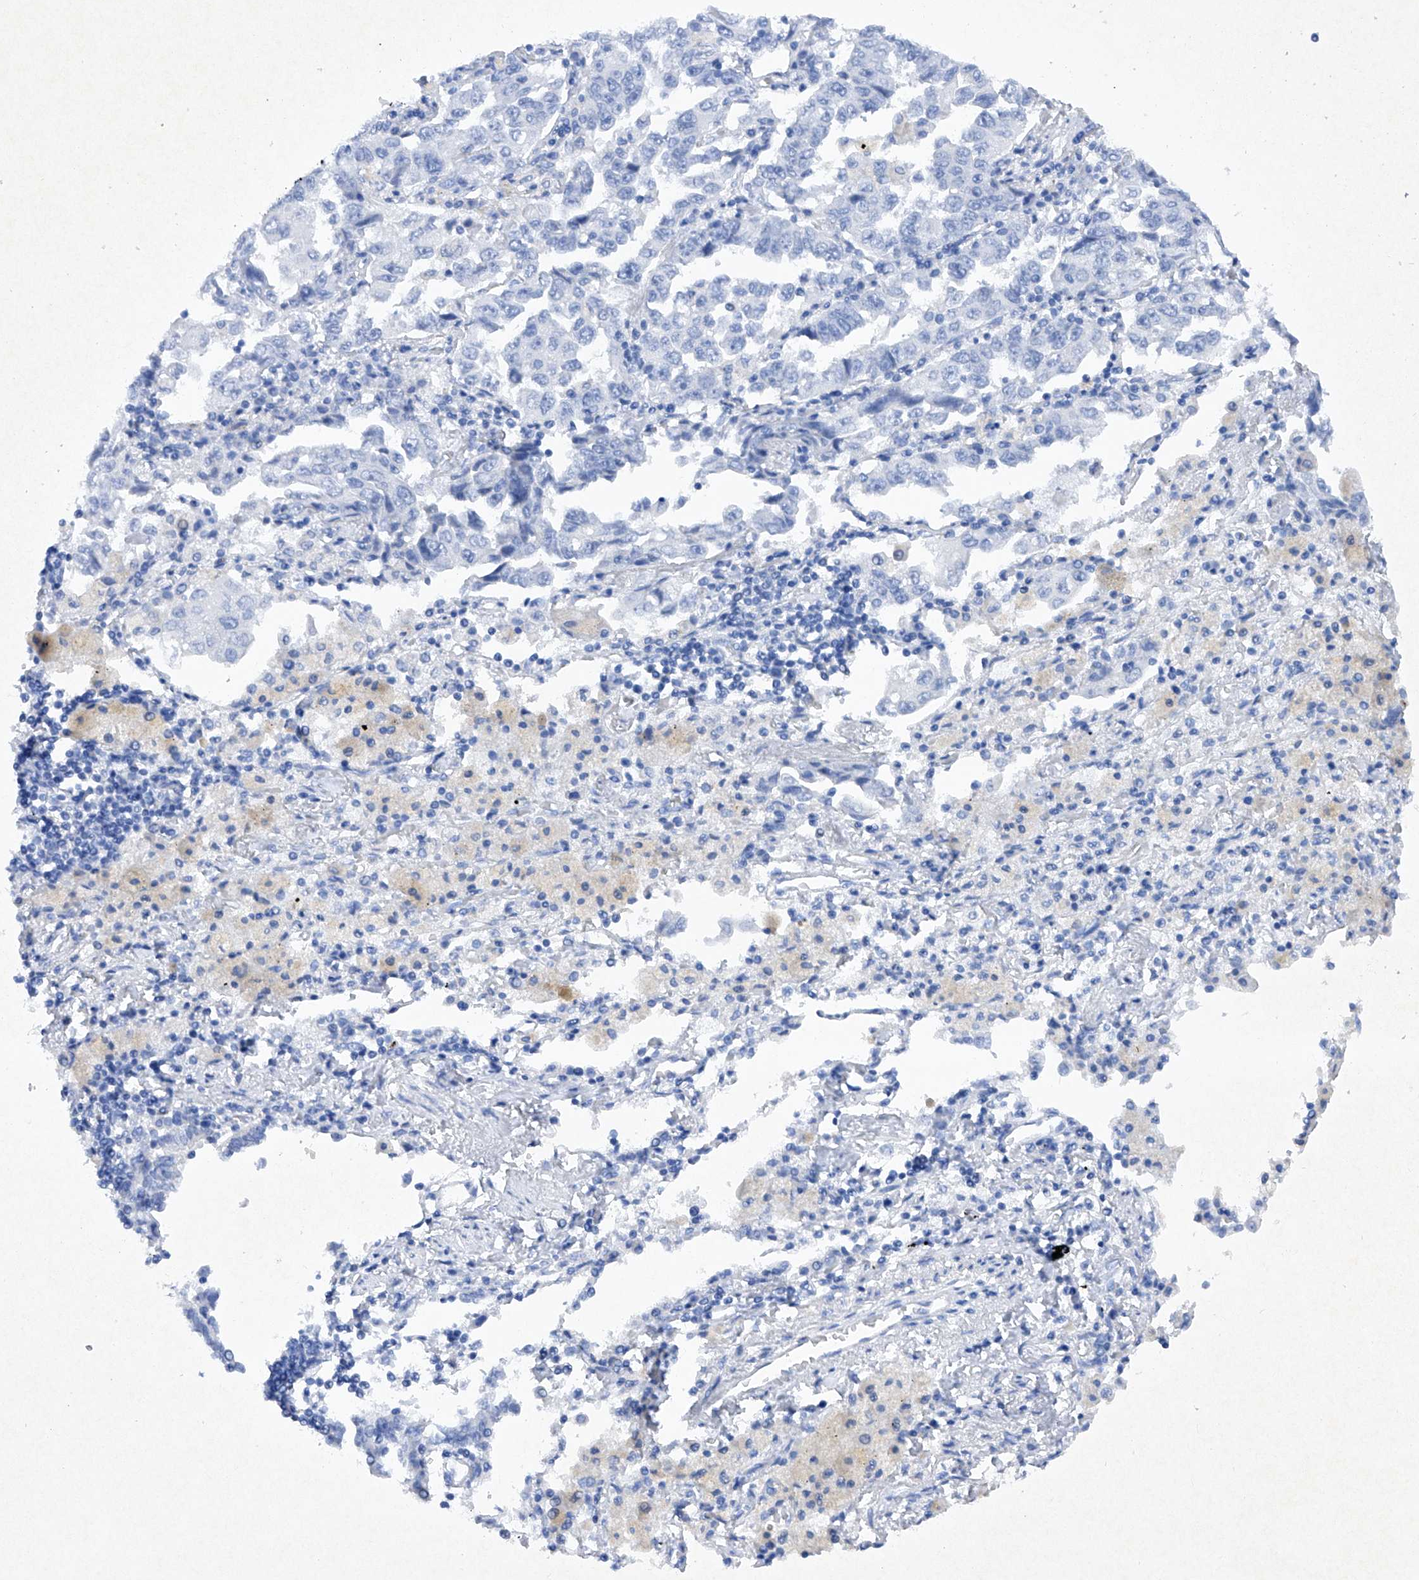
{"staining": {"intensity": "negative", "quantity": "none", "location": "none"}, "tissue": "lung cancer", "cell_type": "Tumor cells", "image_type": "cancer", "snomed": [{"axis": "morphology", "description": "Adenocarcinoma, NOS"}, {"axis": "topography", "description": "Lung"}], "caption": "An IHC photomicrograph of adenocarcinoma (lung) is shown. There is no staining in tumor cells of adenocarcinoma (lung). The staining was performed using DAB to visualize the protein expression in brown, while the nuclei were stained in blue with hematoxylin (Magnification: 20x).", "gene": "BARX2", "patient": {"sex": "female", "age": 51}}